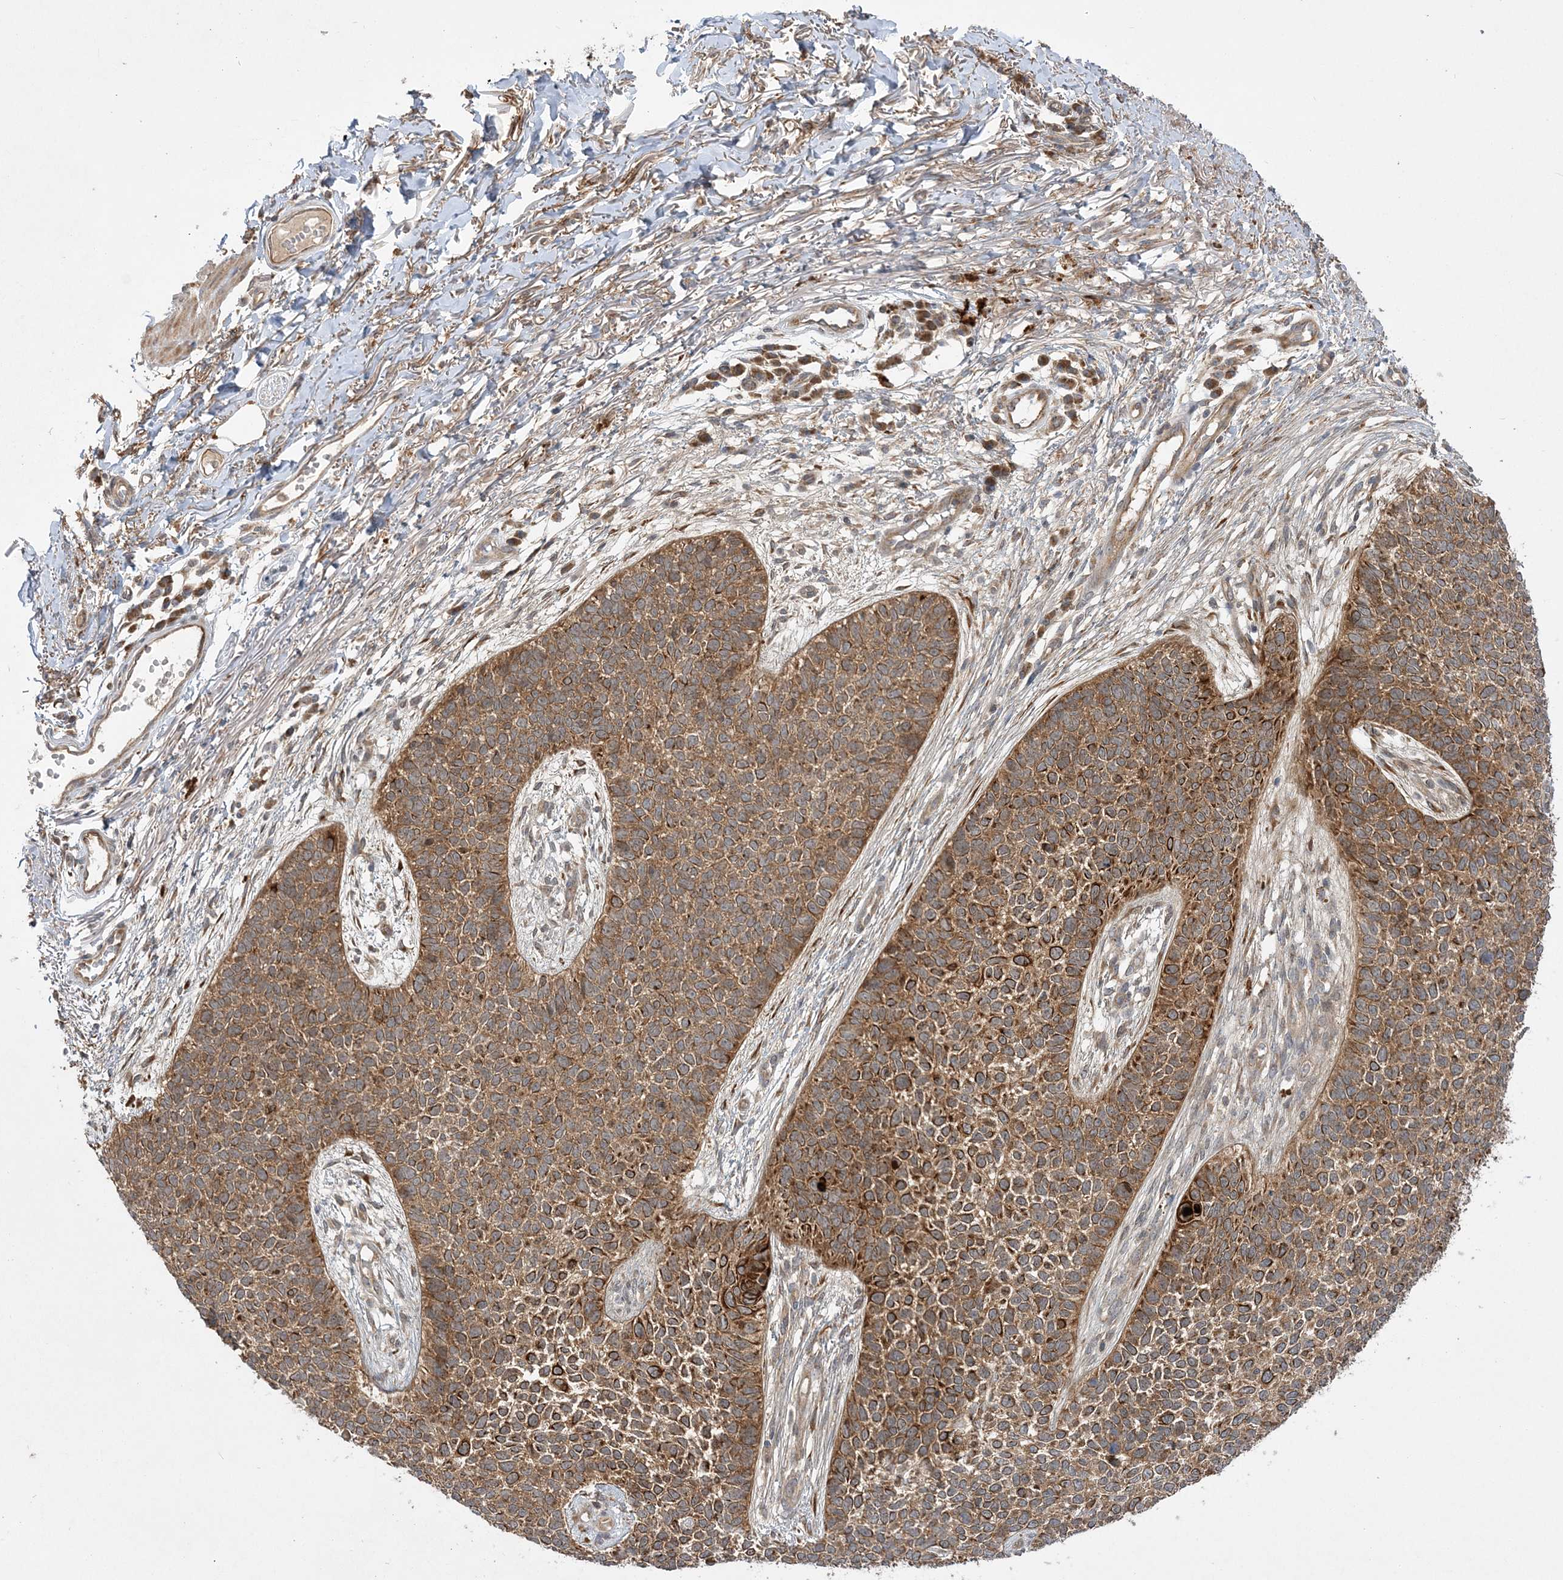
{"staining": {"intensity": "moderate", "quantity": ">75%", "location": "cytoplasmic/membranous"}, "tissue": "skin cancer", "cell_type": "Tumor cells", "image_type": "cancer", "snomed": [{"axis": "morphology", "description": "Basal cell carcinoma"}, {"axis": "topography", "description": "Skin"}], "caption": "Skin basal cell carcinoma stained with immunohistochemistry reveals moderate cytoplasmic/membranous expression in approximately >75% of tumor cells.", "gene": "MMADHC", "patient": {"sex": "female", "age": 84}}